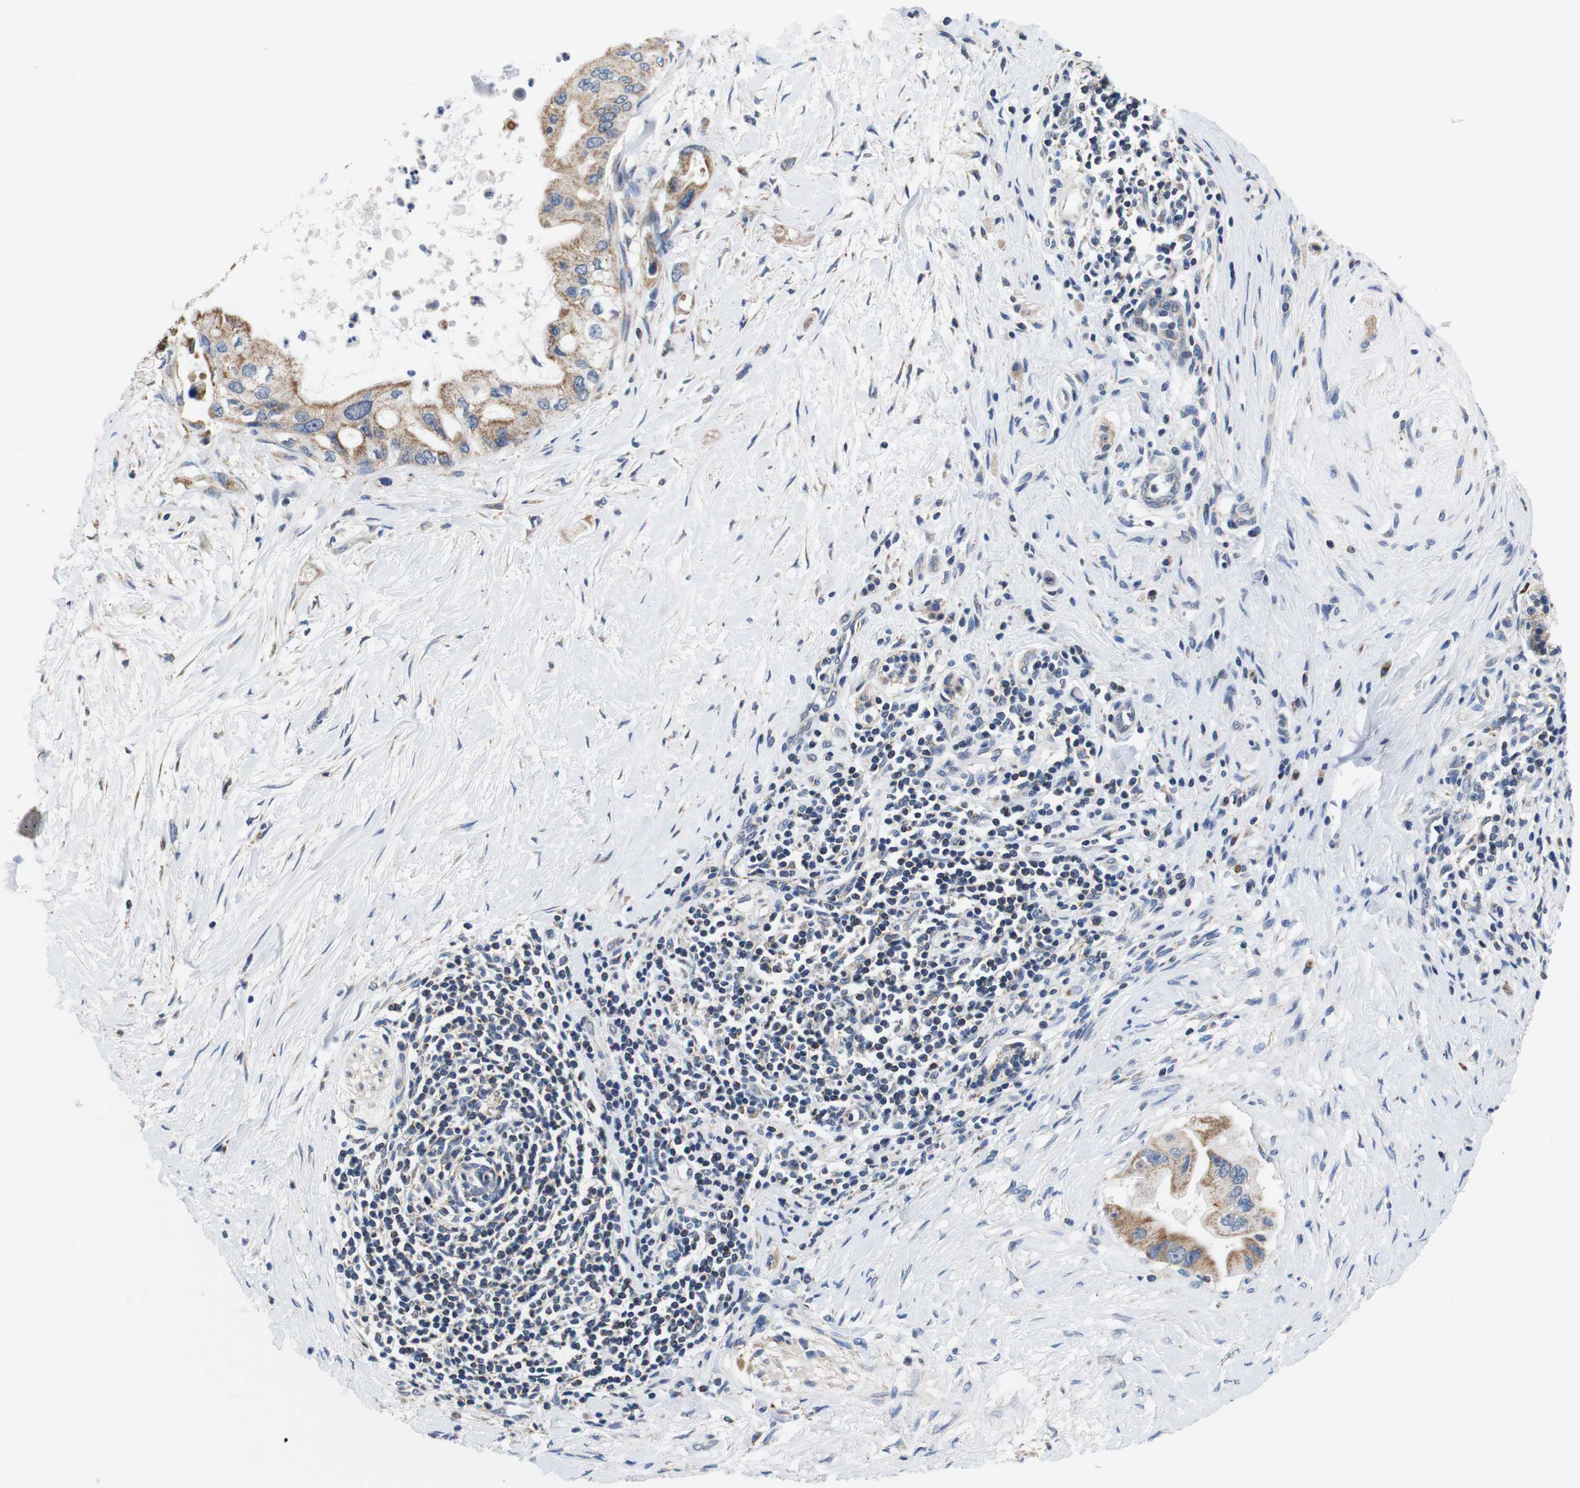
{"staining": {"intensity": "moderate", "quantity": ">75%", "location": "cytoplasmic/membranous"}, "tissue": "pancreatic cancer", "cell_type": "Tumor cells", "image_type": "cancer", "snomed": [{"axis": "morphology", "description": "Adenocarcinoma, NOS"}, {"axis": "topography", "description": "Pancreas"}], "caption": "Tumor cells demonstrate medium levels of moderate cytoplasmic/membranous staining in about >75% of cells in human pancreatic adenocarcinoma. The staining was performed using DAB, with brown indicating positive protein expression. Nuclei are stained blue with hematoxylin.", "gene": "LRP4", "patient": {"sex": "male", "age": 55}}